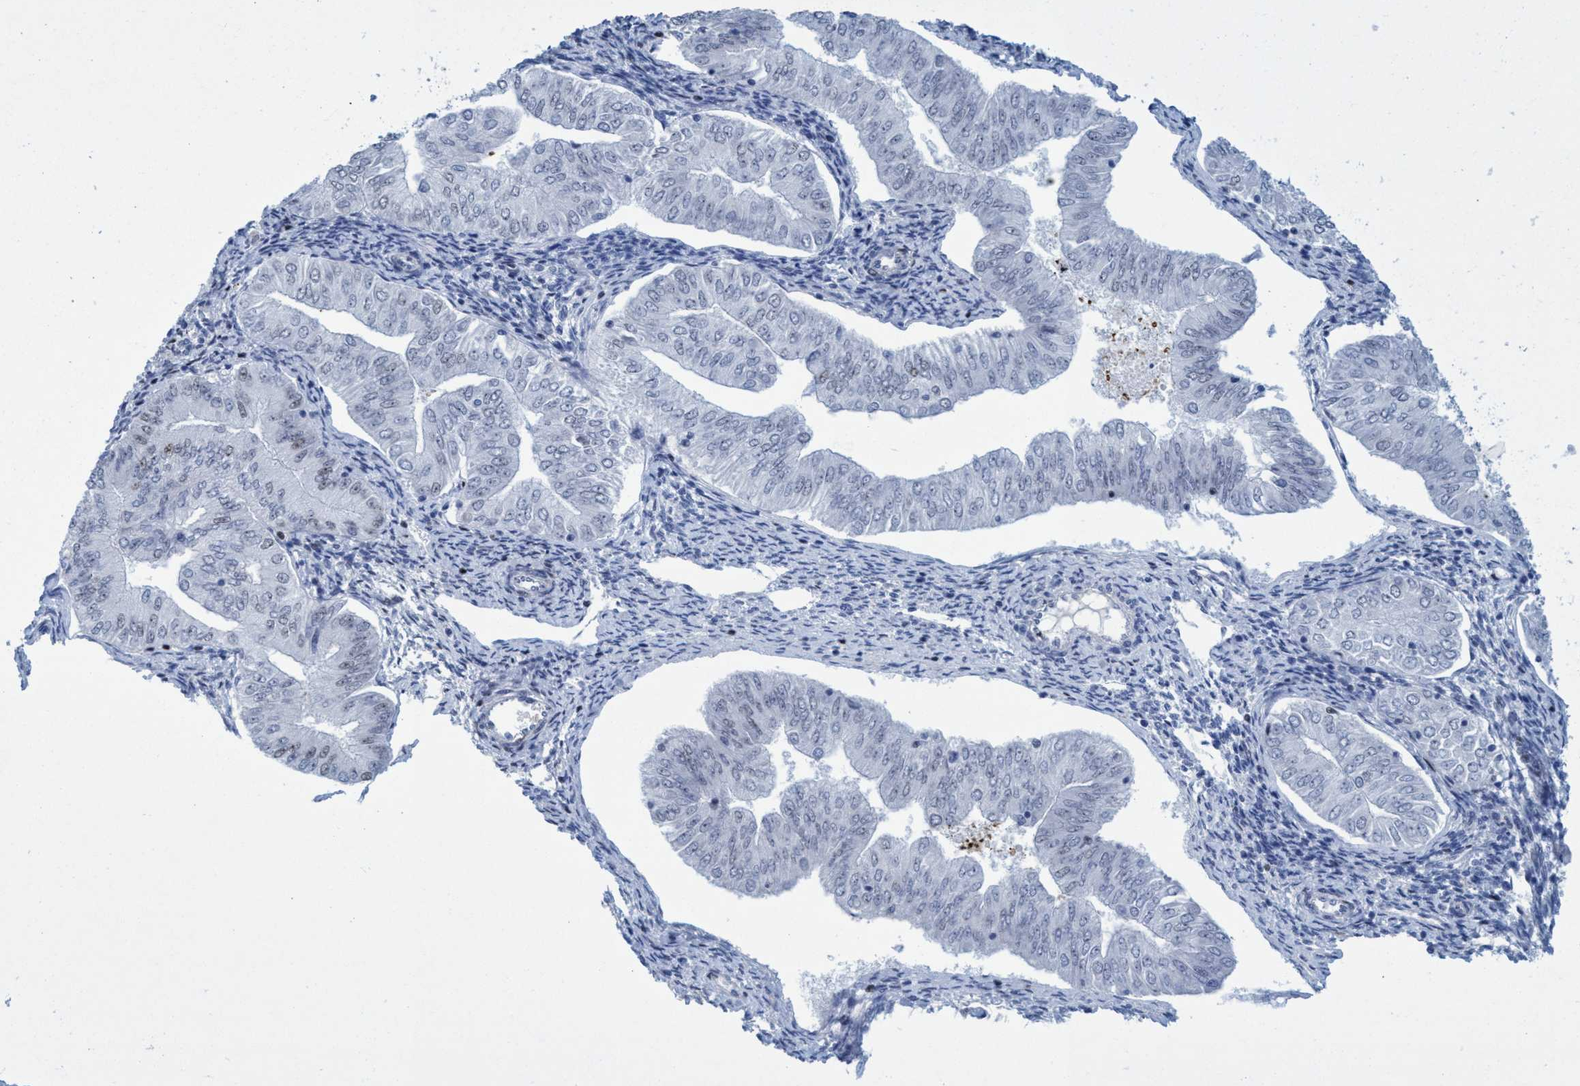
{"staining": {"intensity": "negative", "quantity": "none", "location": "none"}, "tissue": "endometrial cancer", "cell_type": "Tumor cells", "image_type": "cancer", "snomed": [{"axis": "morphology", "description": "Normal tissue, NOS"}, {"axis": "morphology", "description": "Adenocarcinoma, NOS"}, {"axis": "topography", "description": "Endometrium"}], "caption": "Tumor cells show no significant positivity in endometrial cancer (adenocarcinoma).", "gene": "R3HCC1", "patient": {"sex": "female", "age": 53}}